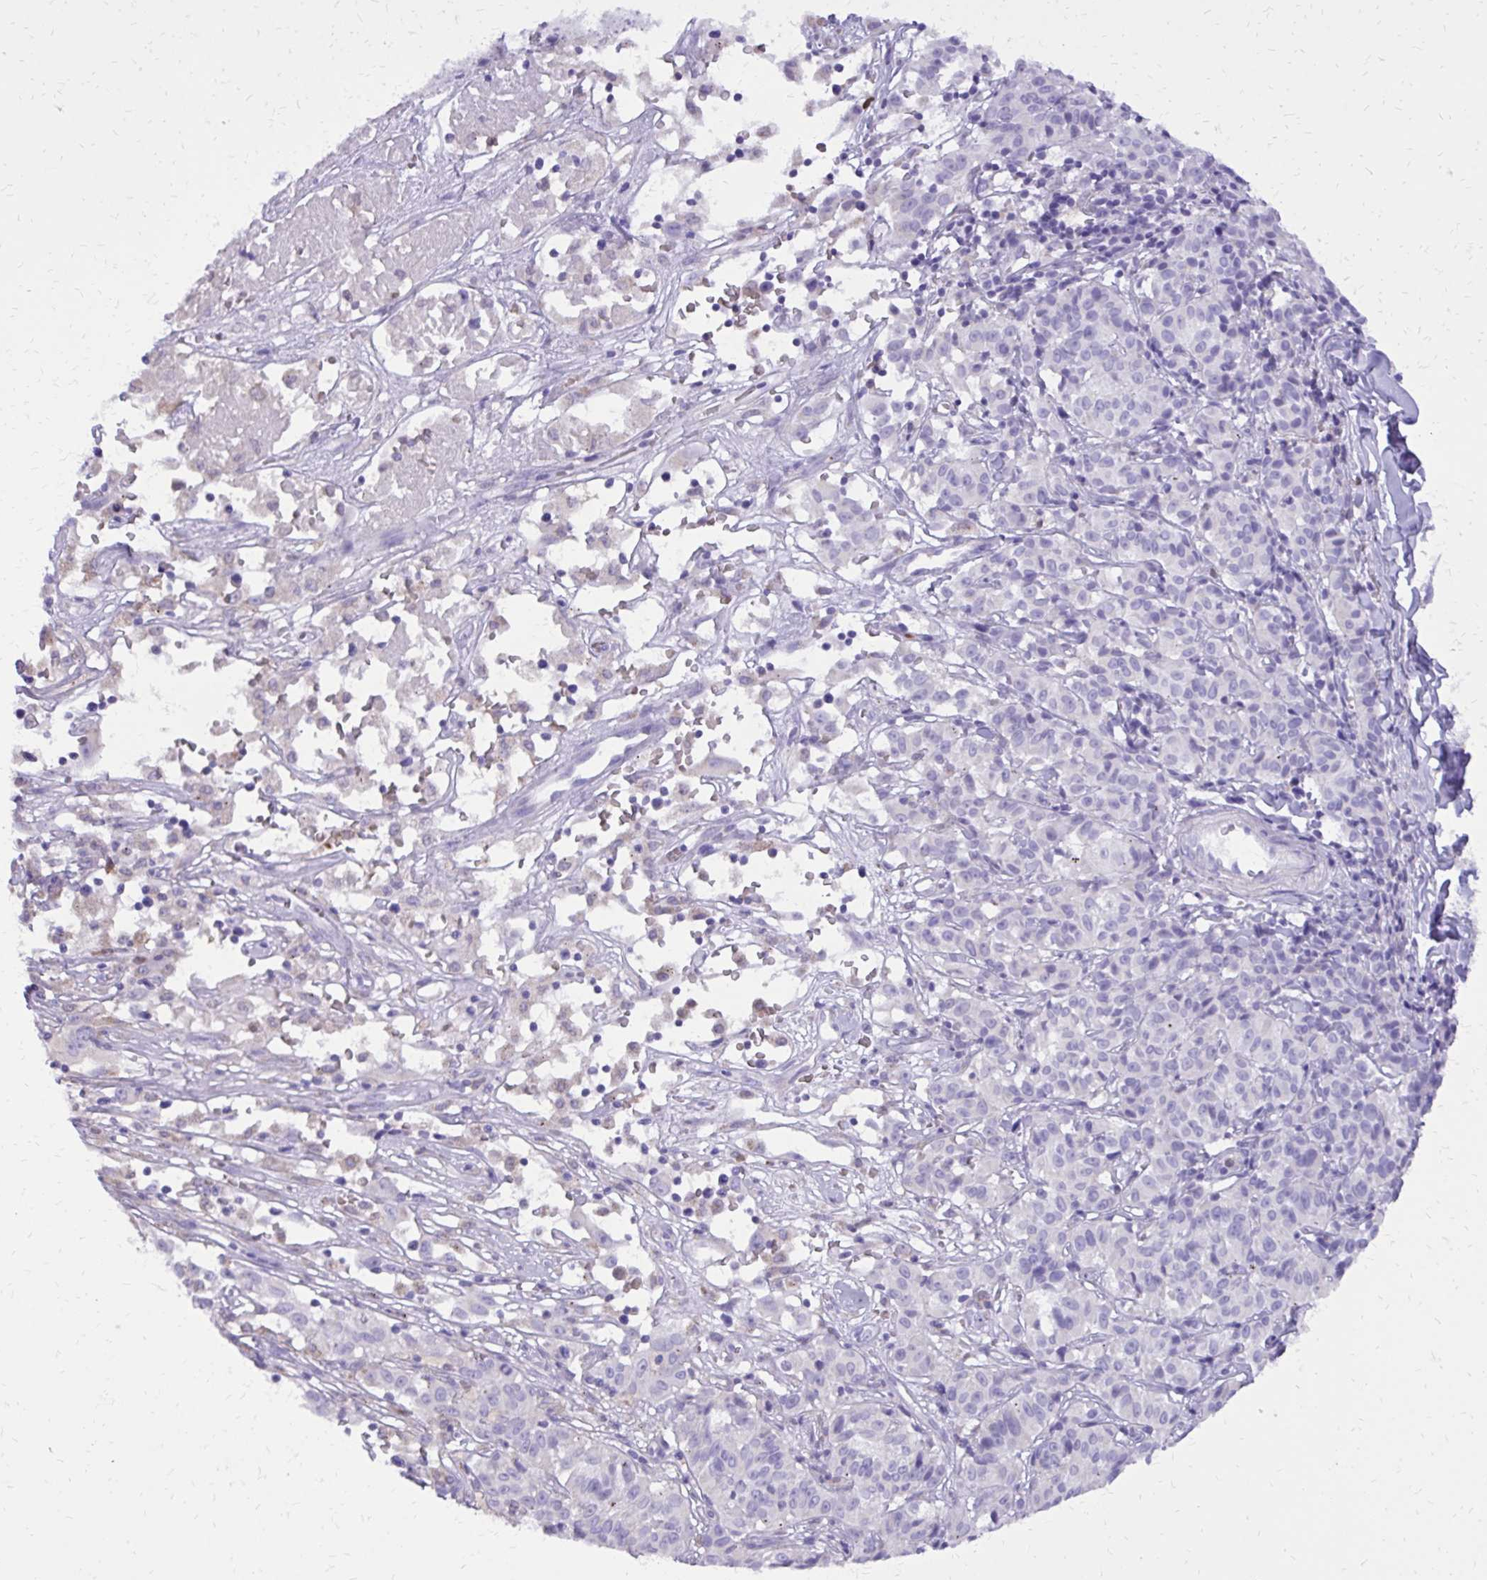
{"staining": {"intensity": "negative", "quantity": "none", "location": "none"}, "tissue": "melanoma", "cell_type": "Tumor cells", "image_type": "cancer", "snomed": [{"axis": "morphology", "description": "Malignant melanoma, NOS"}, {"axis": "topography", "description": "Skin"}], "caption": "The immunohistochemistry image has no significant expression in tumor cells of malignant melanoma tissue.", "gene": "CAT", "patient": {"sex": "female", "age": 72}}